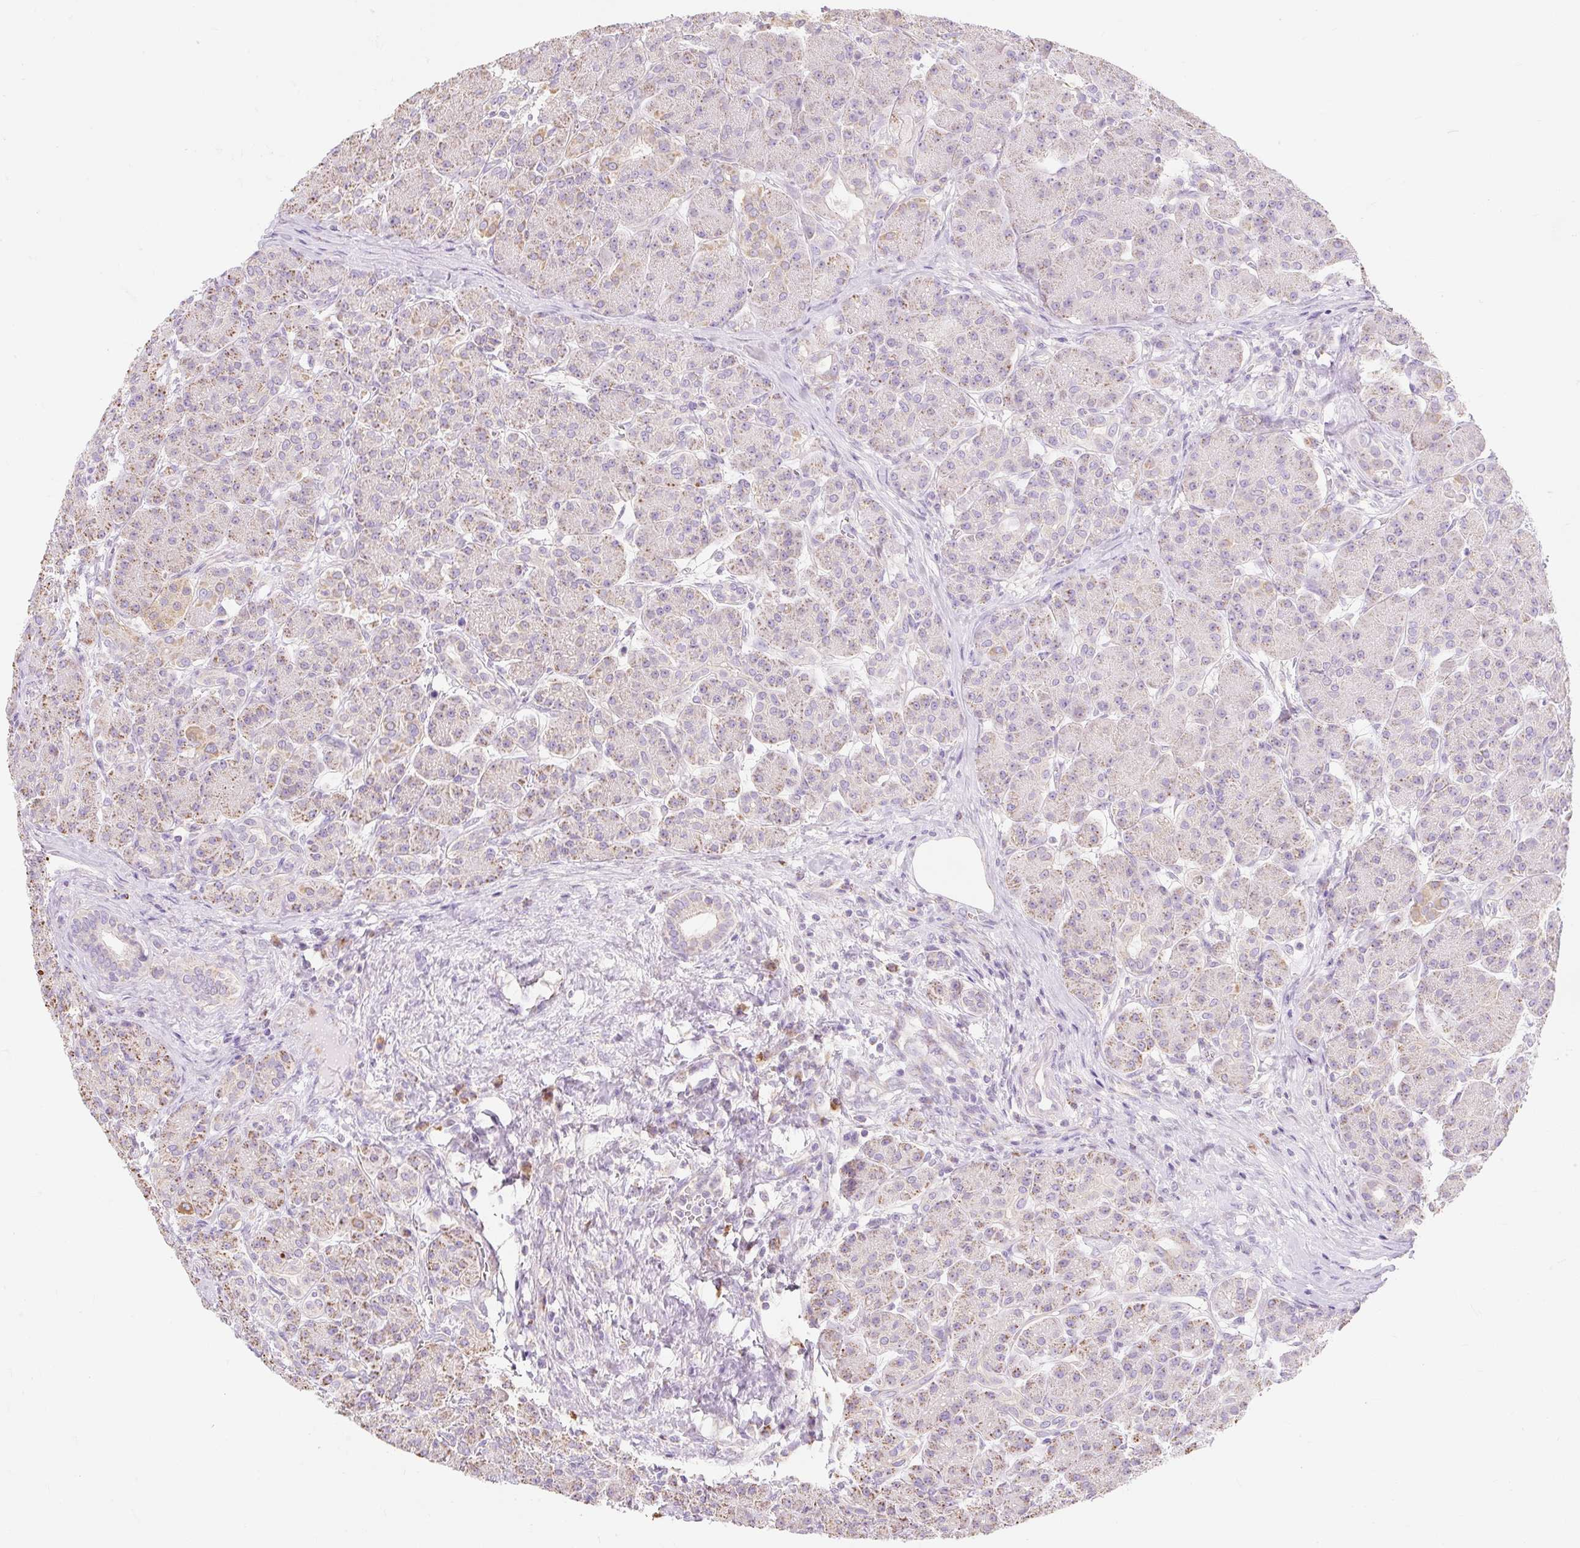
{"staining": {"intensity": "moderate", "quantity": "25%-75%", "location": "cytoplasmic/membranous"}, "tissue": "pancreas", "cell_type": "Exocrine glandular cells", "image_type": "normal", "snomed": [{"axis": "morphology", "description": "Normal tissue, NOS"}, {"axis": "topography", "description": "Pancreas"}], "caption": "This histopathology image displays benign pancreas stained with IHC to label a protein in brown. The cytoplasmic/membranous of exocrine glandular cells show moderate positivity for the protein. Nuclei are counter-stained blue.", "gene": "DHX35", "patient": {"sex": "male", "age": 63}}